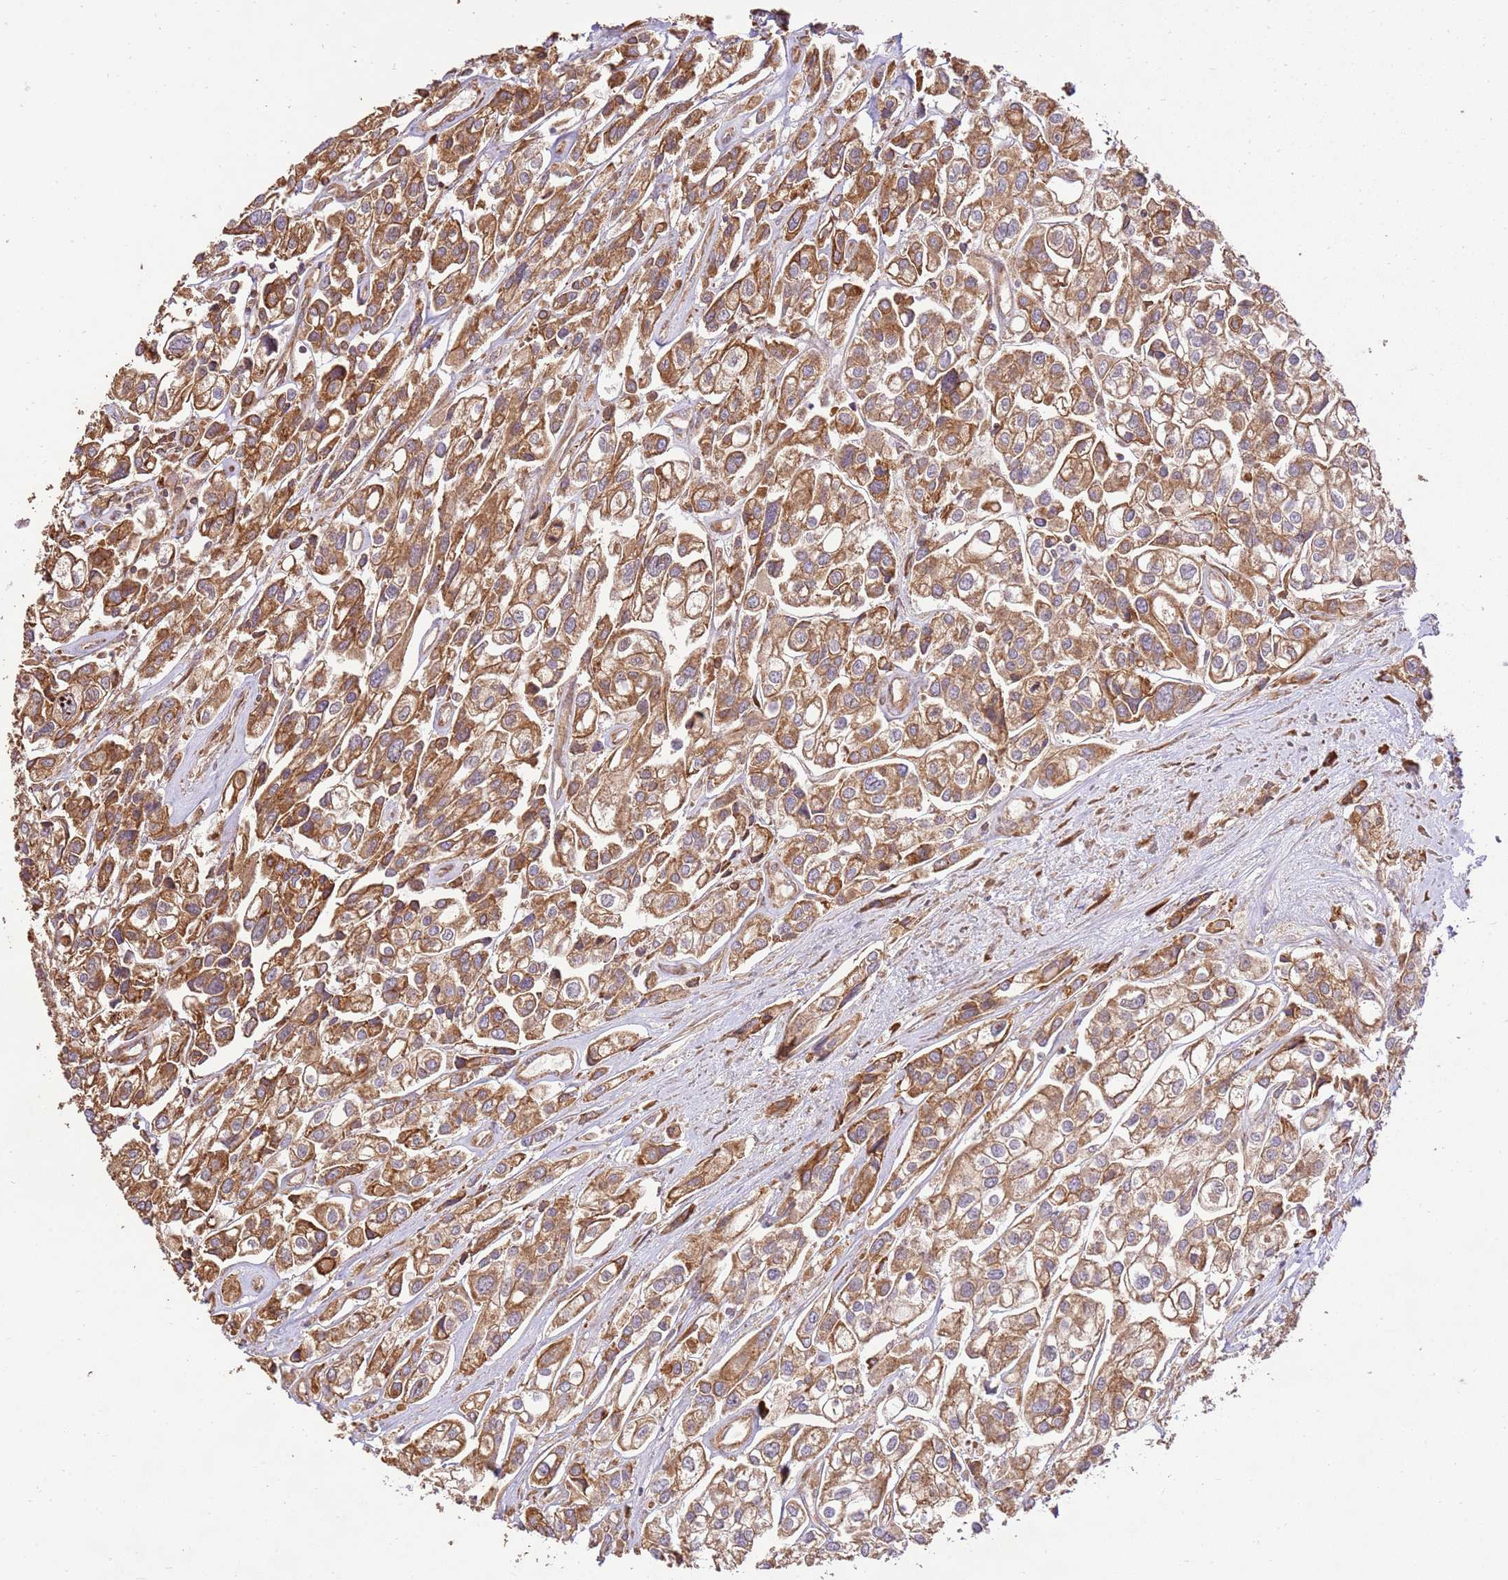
{"staining": {"intensity": "moderate", "quantity": ">75%", "location": "cytoplasmic/membranous"}, "tissue": "urothelial cancer", "cell_type": "Tumor cells", "image_type": "cancer", "snomed": [{"axis": "morphology", "description": "Urothelial carcinoma, High grade"}, {"axis": "topography", "description": "Urinary bladder"}], "caption": "A histopathology image of human high-grade urothelial carcinoma stained for a protein shows moderate cytoplasmic/membranous brown staining in tumor cells.", "gene": "SPATA2L", "patient": {"sex": "male", "age": 67}}